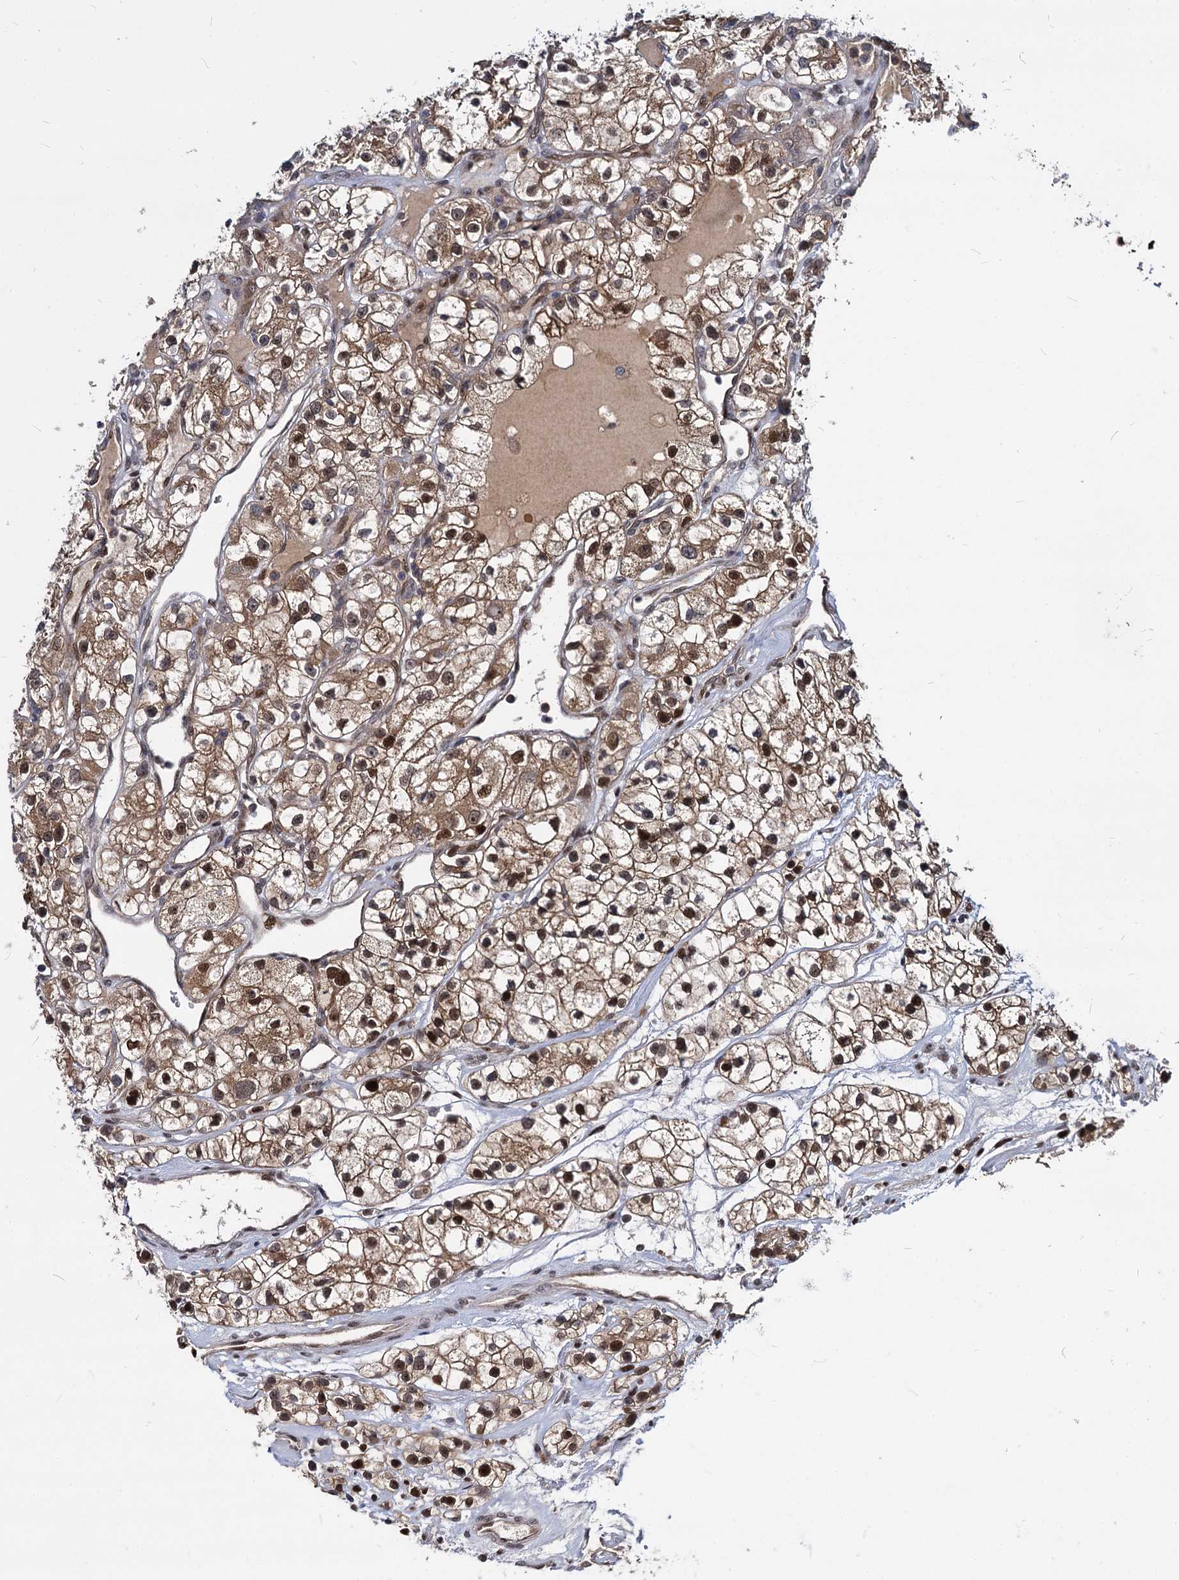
{"staining": {"intensity": "moderate", "quantity": ">75%", "location": "cytoplasmic/membranous,nuclear"}, "tissue": "renal cancer", "cell_type": "Tumor cells", "image_type": "cancer", "snomed": [{"axis": "morphology", "description": "Adenocarcinoma, NOS"}, {"axis": "topography", "description": "Kidney"}], "caption": "A medium amount of moderate cytoplasmic/membranous and nuclear positivity is appreciated in about >75% of tumor cells in renal cancer tissue. (IHC, brightfield microscopy, high magnification).", "gene": "MAML2", "patient": {"sex": "female", "age": 57}}